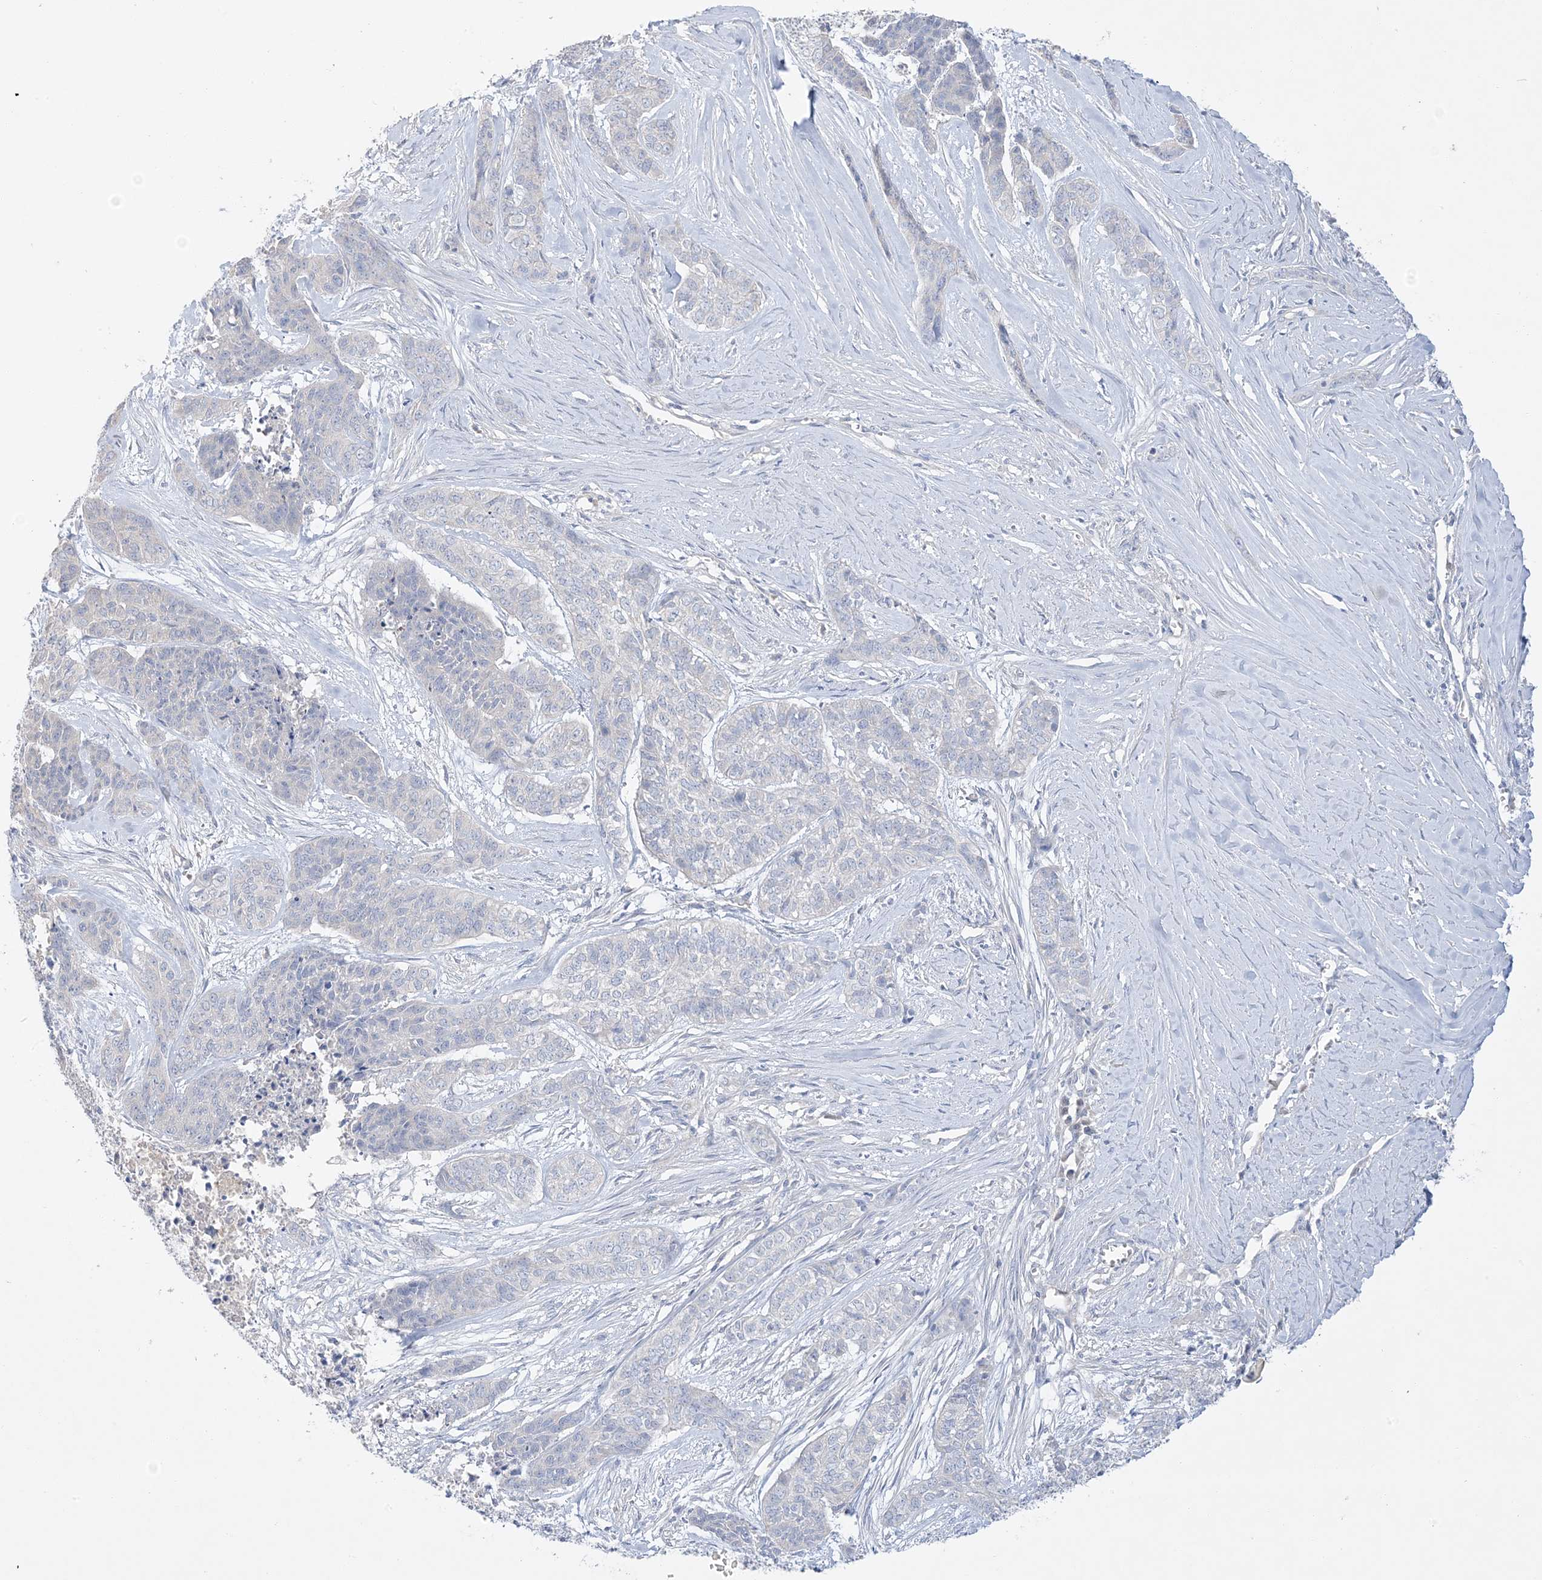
{"staining": {"intensity": "negative", "quantity": "none", "location": "none"}, "tissue": "skin cancer", "cell_type": "Tumor cells", "image_type": "cancer", "snomed": [{"axis": "morphology", "description": "Basal cell carcinoma"}, {"axis": "topography", "description": "Skin"}], "caption": "A photomicrograph of human skin cancer (basal cell carcinoma) is negative for staining in tumor cells.", "gene": "FAM184A", "patient": {"sex": "female", "age": 64}}